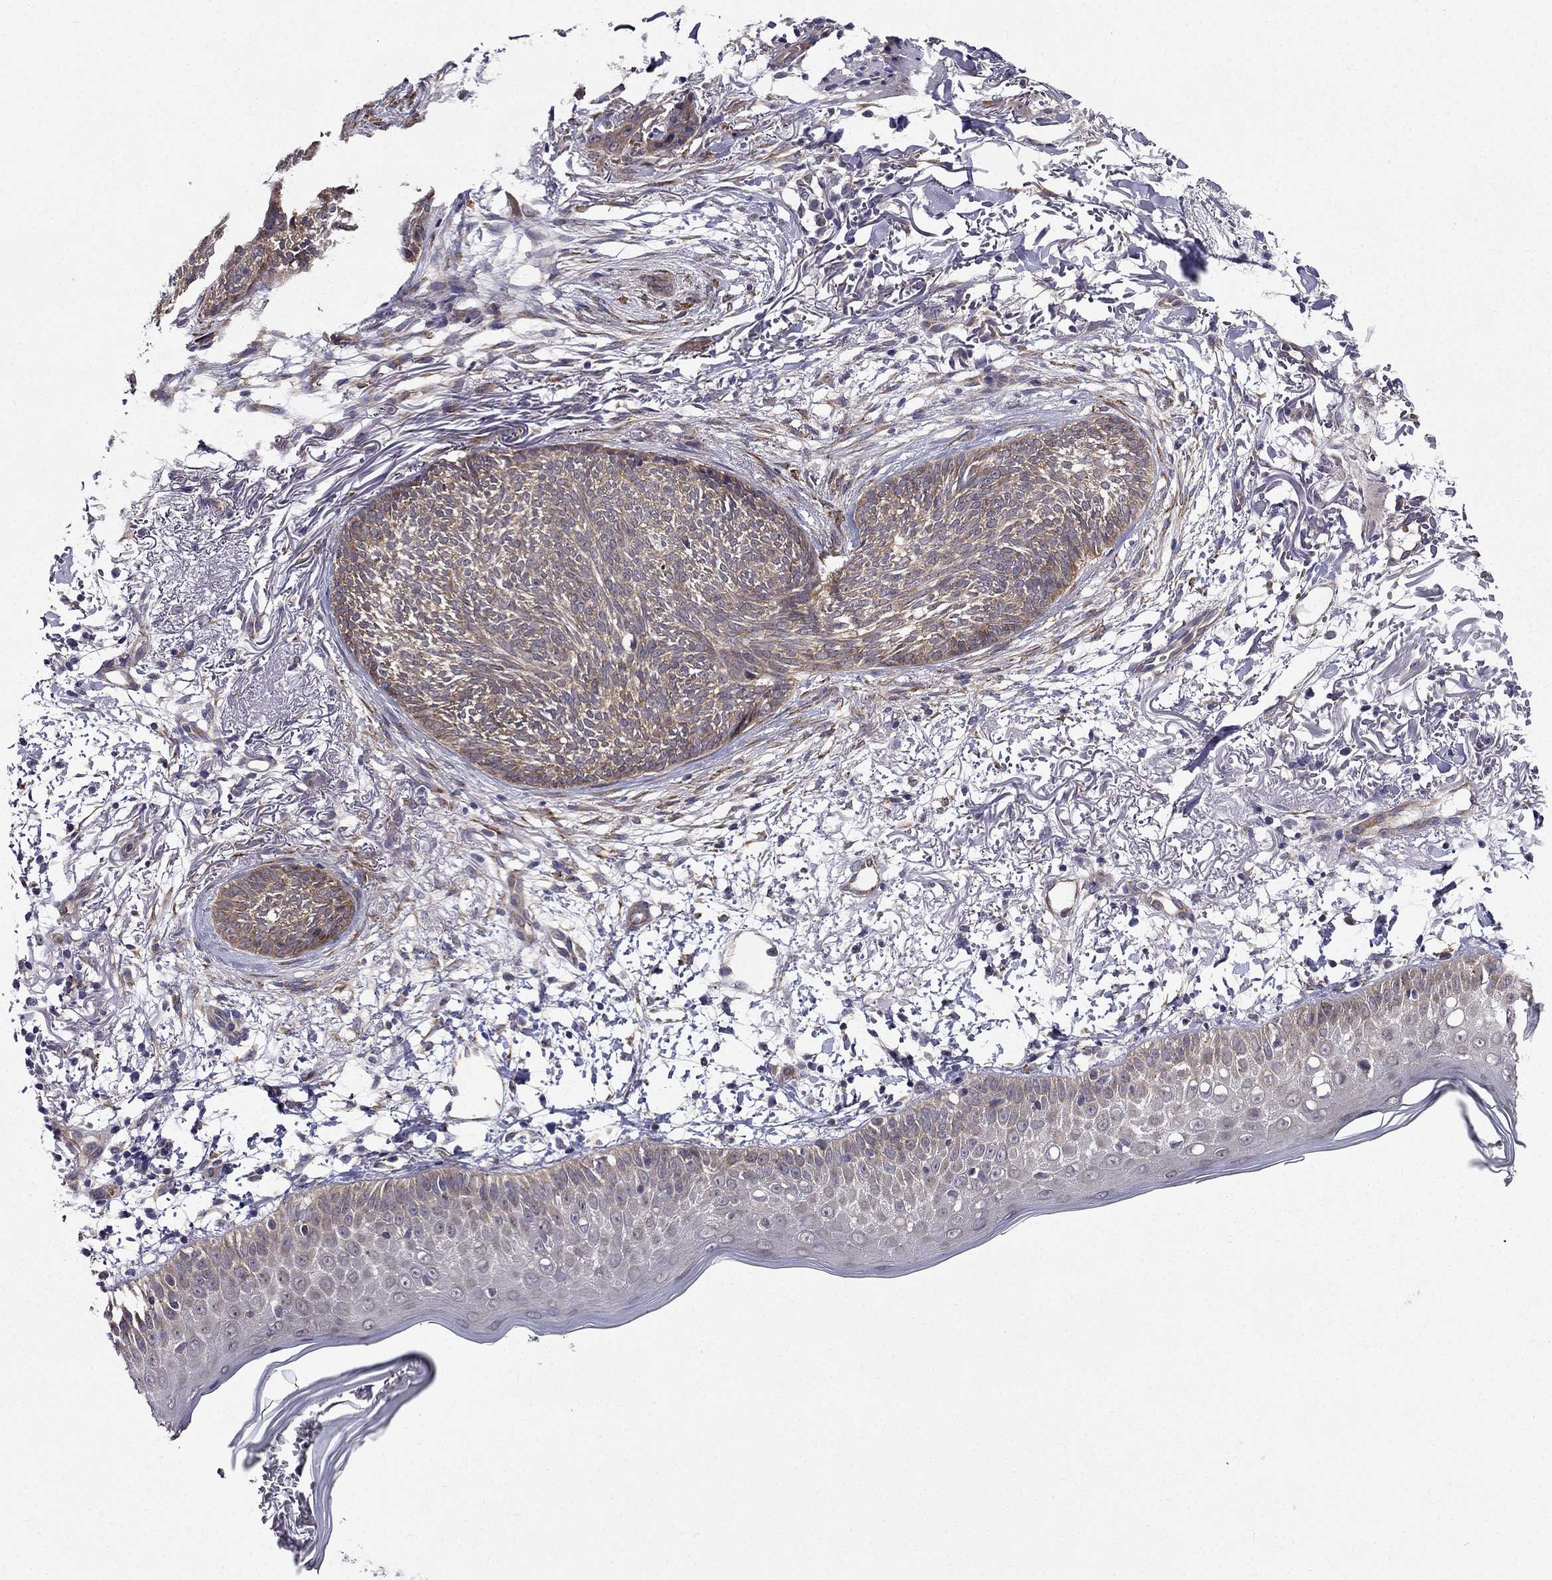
{"staining": {"intensity": "weak", "quantity": "25%-75%", "location": "cytoplasmic/membranous"}, "tissue": "skin cancer", "cell_type": "Tumor cells", "image_type": "cancer", "snomed": [{"axis": "morphology", "description": "Normal tissue, NOS"}, {"axis": "morphology", "description": "Basal cell carcinoma"}, {"axis": "topography", "description": "Skin"}], "caption": "Tumor cells demonstrate weak cytoplasmic/membranous positivity in about 25%-75% of cells in skin basal cell carcinoma.", "gene": "ARHGEF28", "patient": {"sex": "male", "age": 84}}